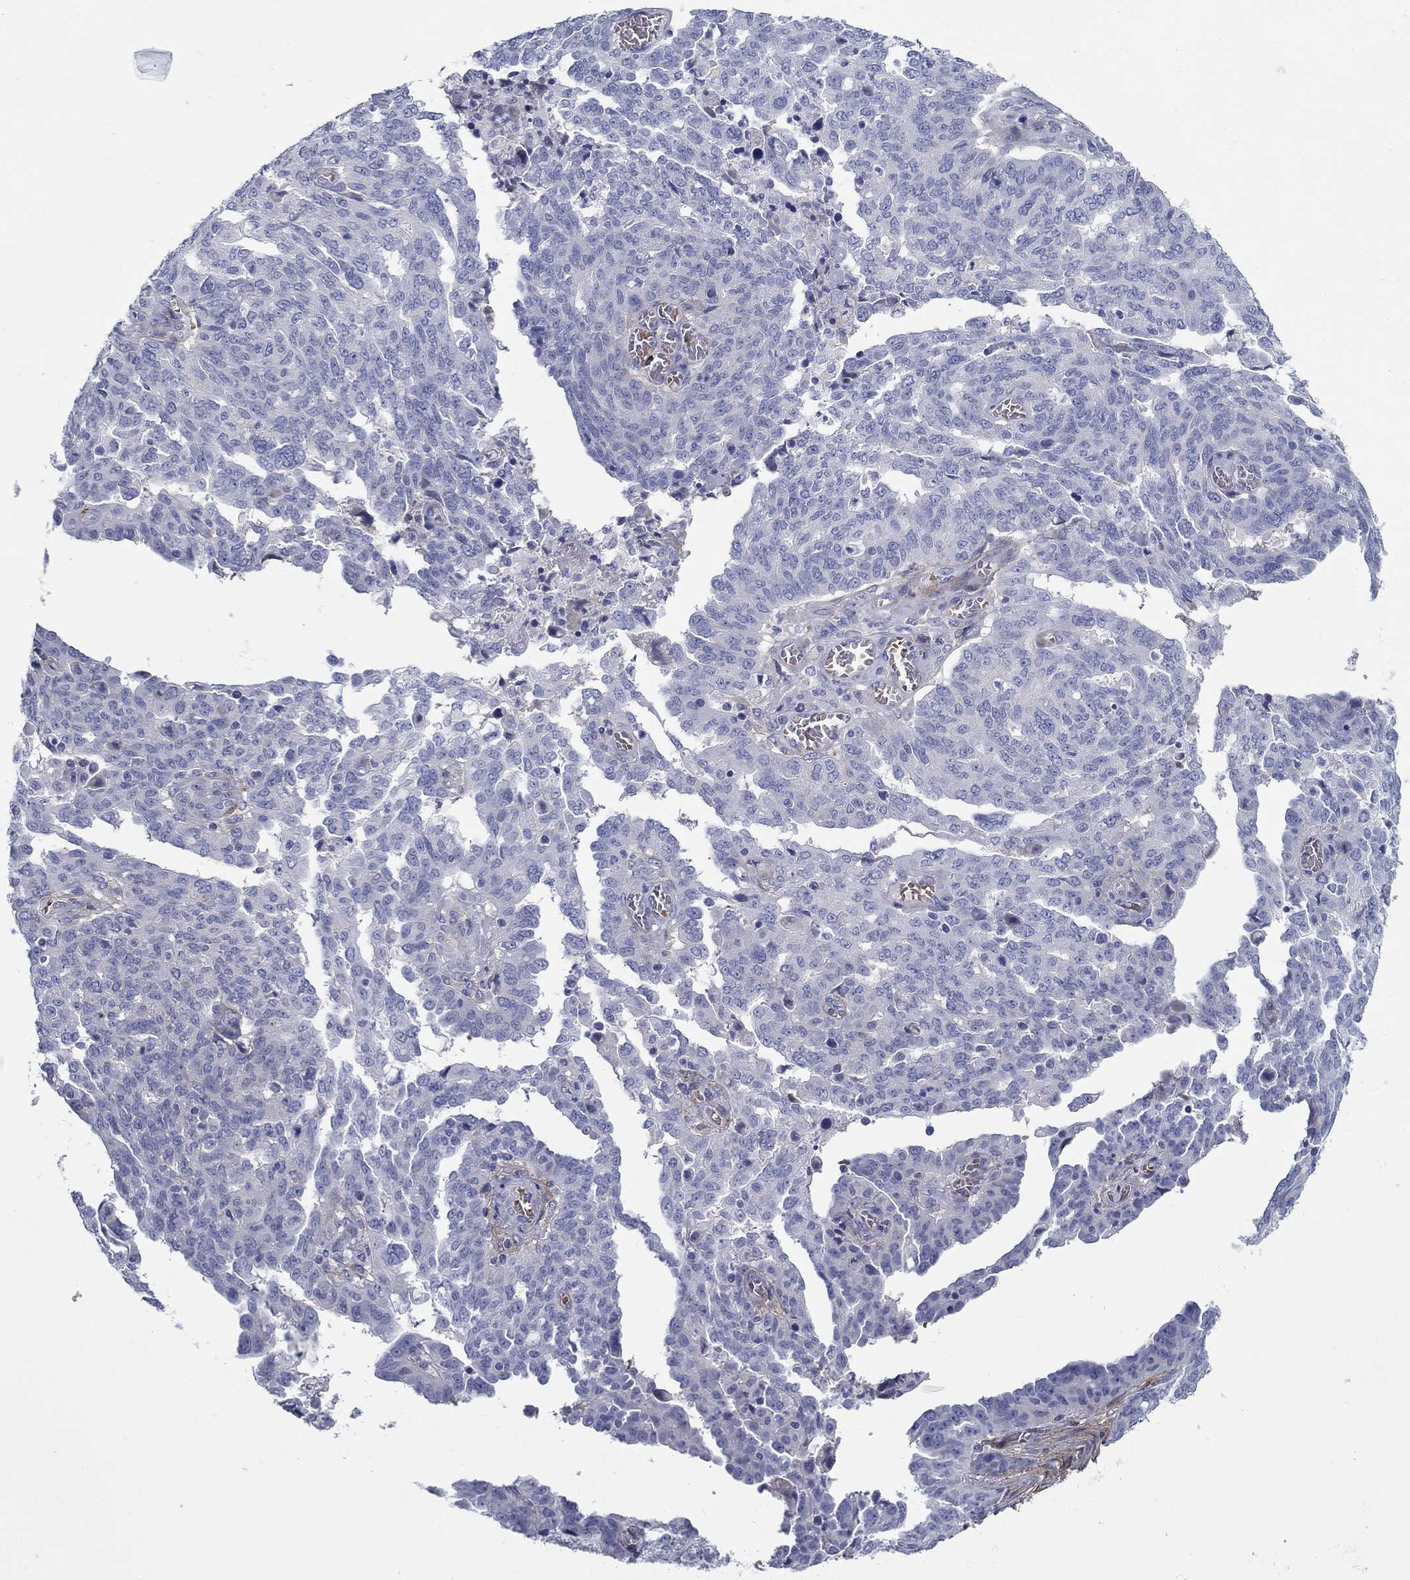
{"staining": {"intensity": "negative", "quantity": "none", "location": "none"}, "tissue": "ovarian cancer", "cell_type": "Tumor cells", "image_type": "cancer", "snomed": [{"axis": "morphology", "description": "Cystadenocarcinoma, serous, NOS"}, {"axis": "topography", "description": "Ovary"}], "caption": "IHC photomicrograph of neoplastic tissue: human serous cystadenocarcinoma (ovarian) stained with DAB demonstrates no significant protein positivity in tumor cells.", "gene": "GPC1", "patient": {"sex": "female", "age": 67}}